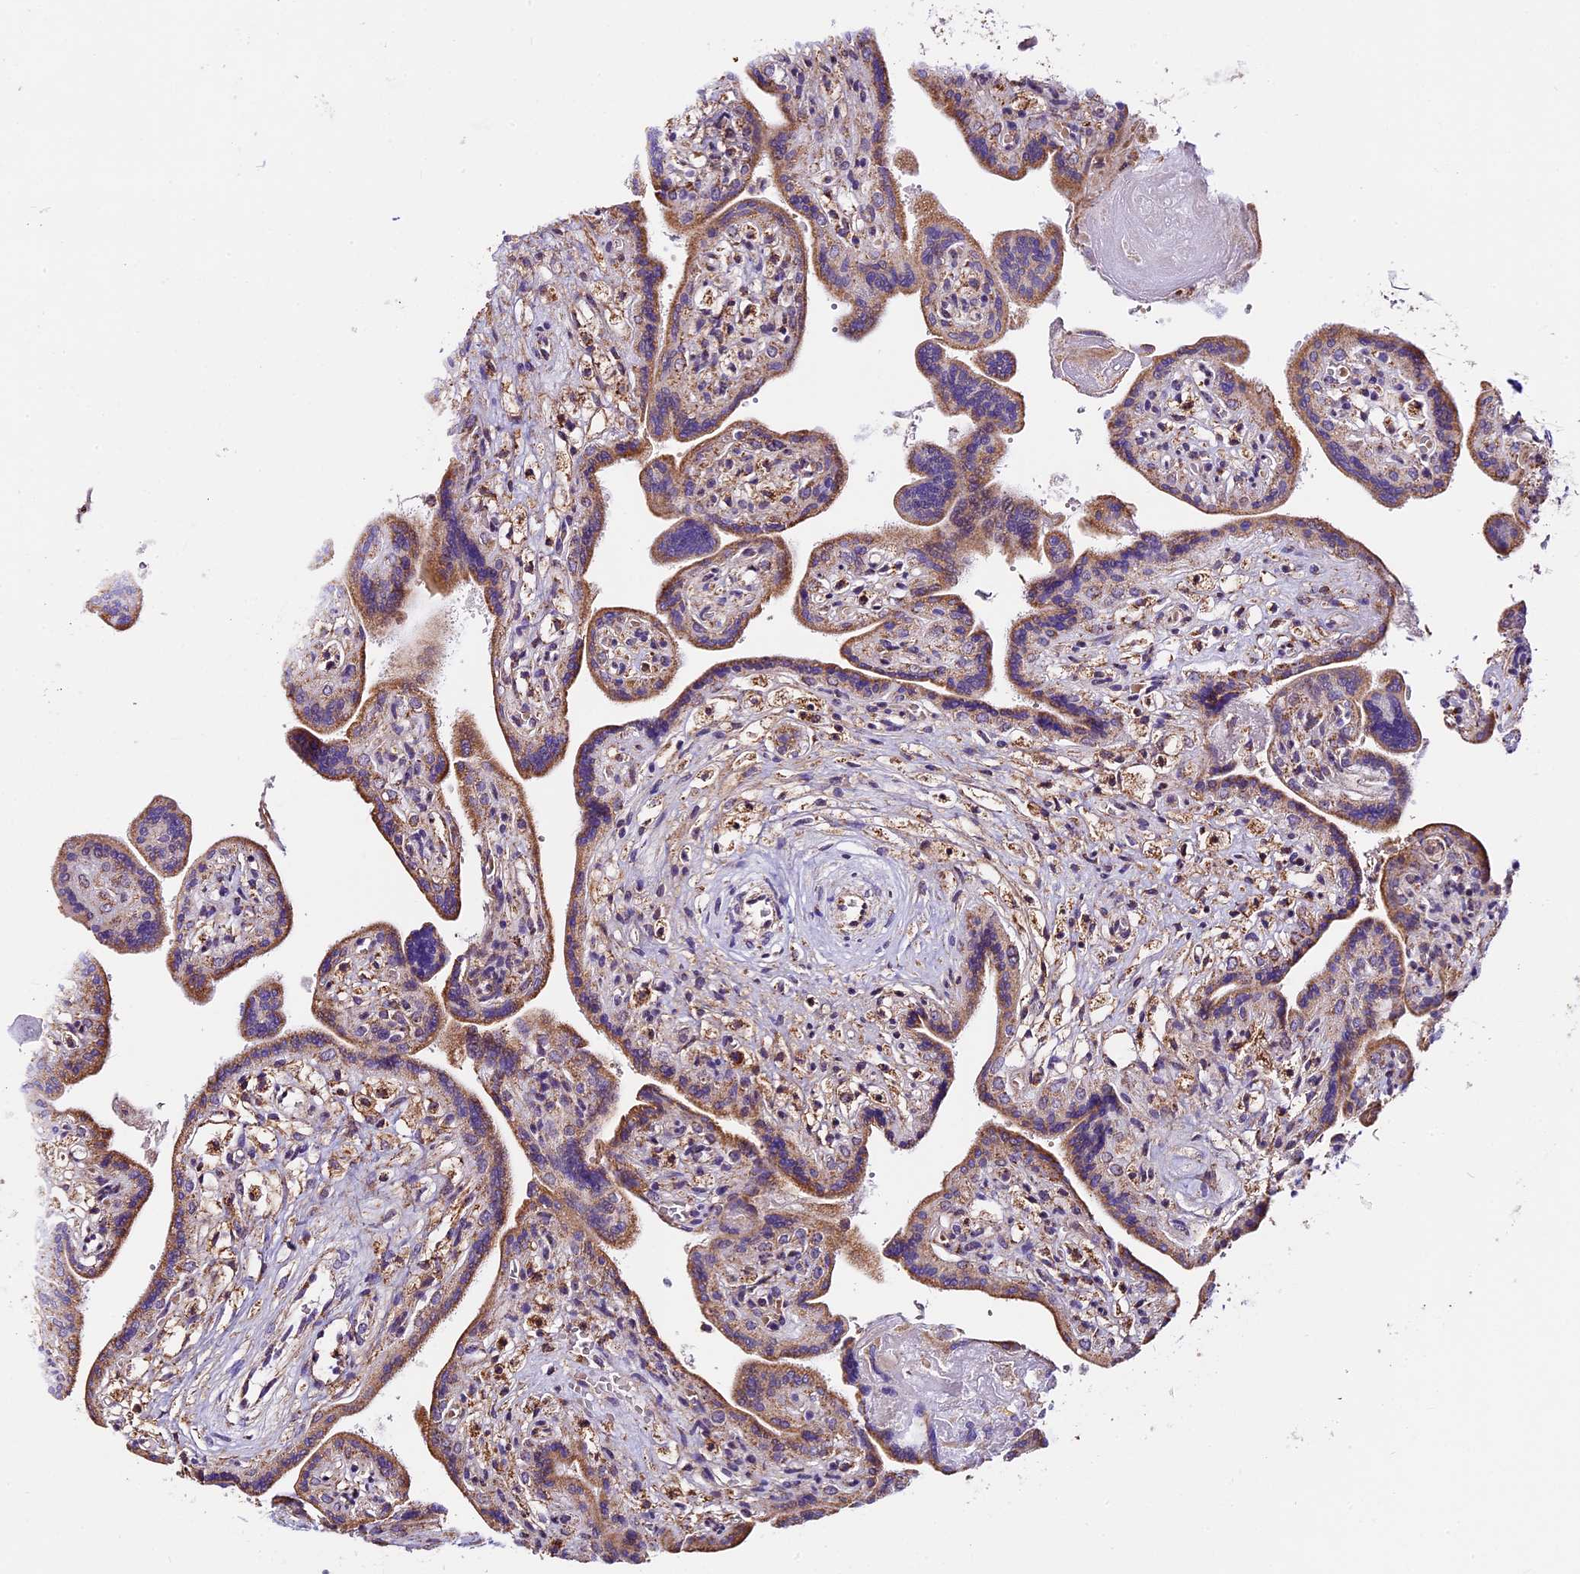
{"staining": {"intensity": "moderate", "quantity": ">75%", "location": "cytoplasmic/membranous"}, "tissue": "placenta", "cell_type": "Trophoblastic cells", "image_type": "normal", "snomed": [{"axis": "morphology", "description": "Normal tissue, NOS"}, {"axis": "topography", "description": "Placenta"}], "caption": "About >75% of trophoblastic cells in unremarkable placenta show moderate cytoplasmic/membranous protein expression as visualized by brown immunohistochemical staining.", "gene": "NDUFA8", "patient": {"sex": "female", "age": 37}}